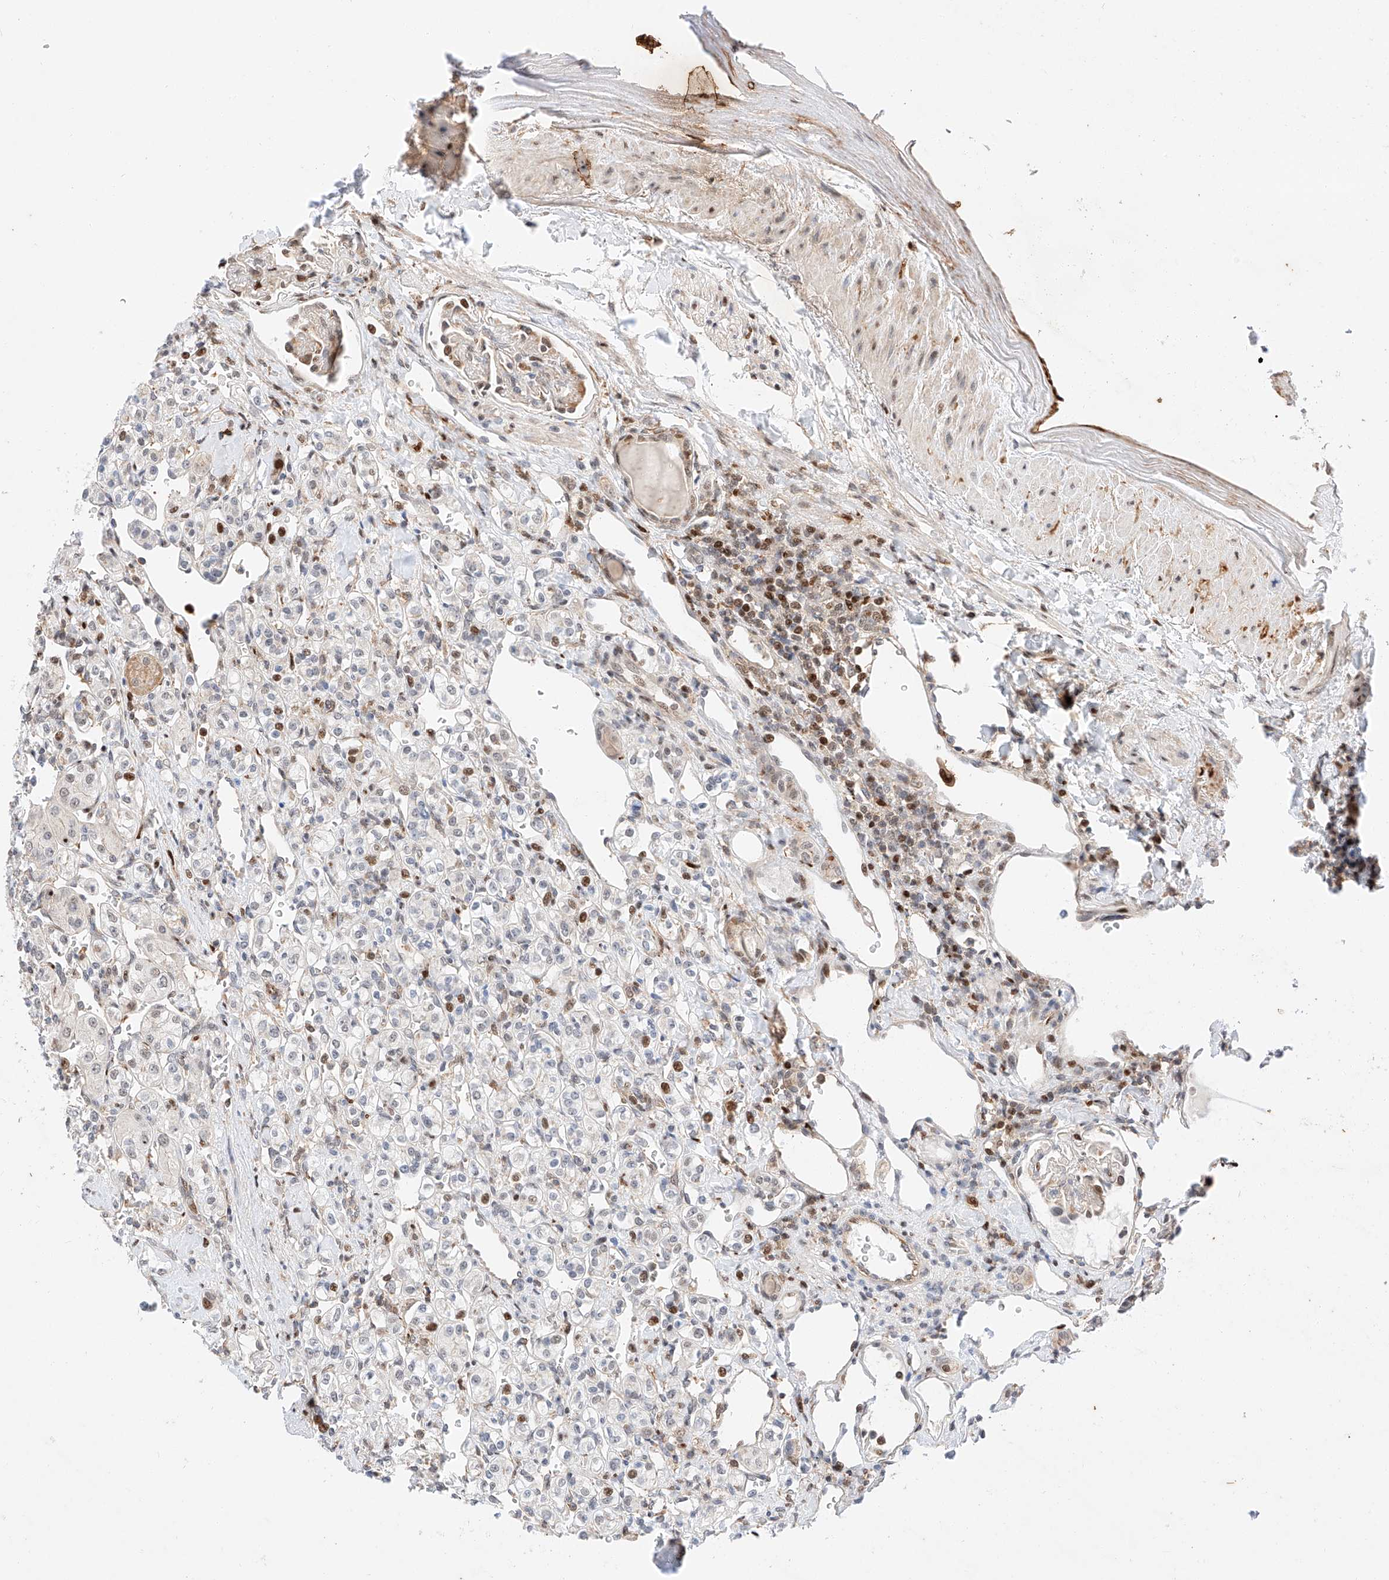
{"staining": {"intensity": "moderate", "quantity": "<25%", "location": "nuclear"}, "tissue": "renal cancer", "cell_type": "Tumor cells", "image_type": "cancer", "snomed": [{"axis": "morphology", "description": "Adenocarcinoma, NOS"}, {"axis": "topography", "description": "Kidney"}], "caption": "This image shows adenocarcinoma (renal) stained with IHC to label a protein in brown. The nuclear of tumor cells show moderate positivity for the protein. Nuclei are counter-stained blue.", "gene": "HDAC9", "patient": {"sex": "male", "age": 77}}